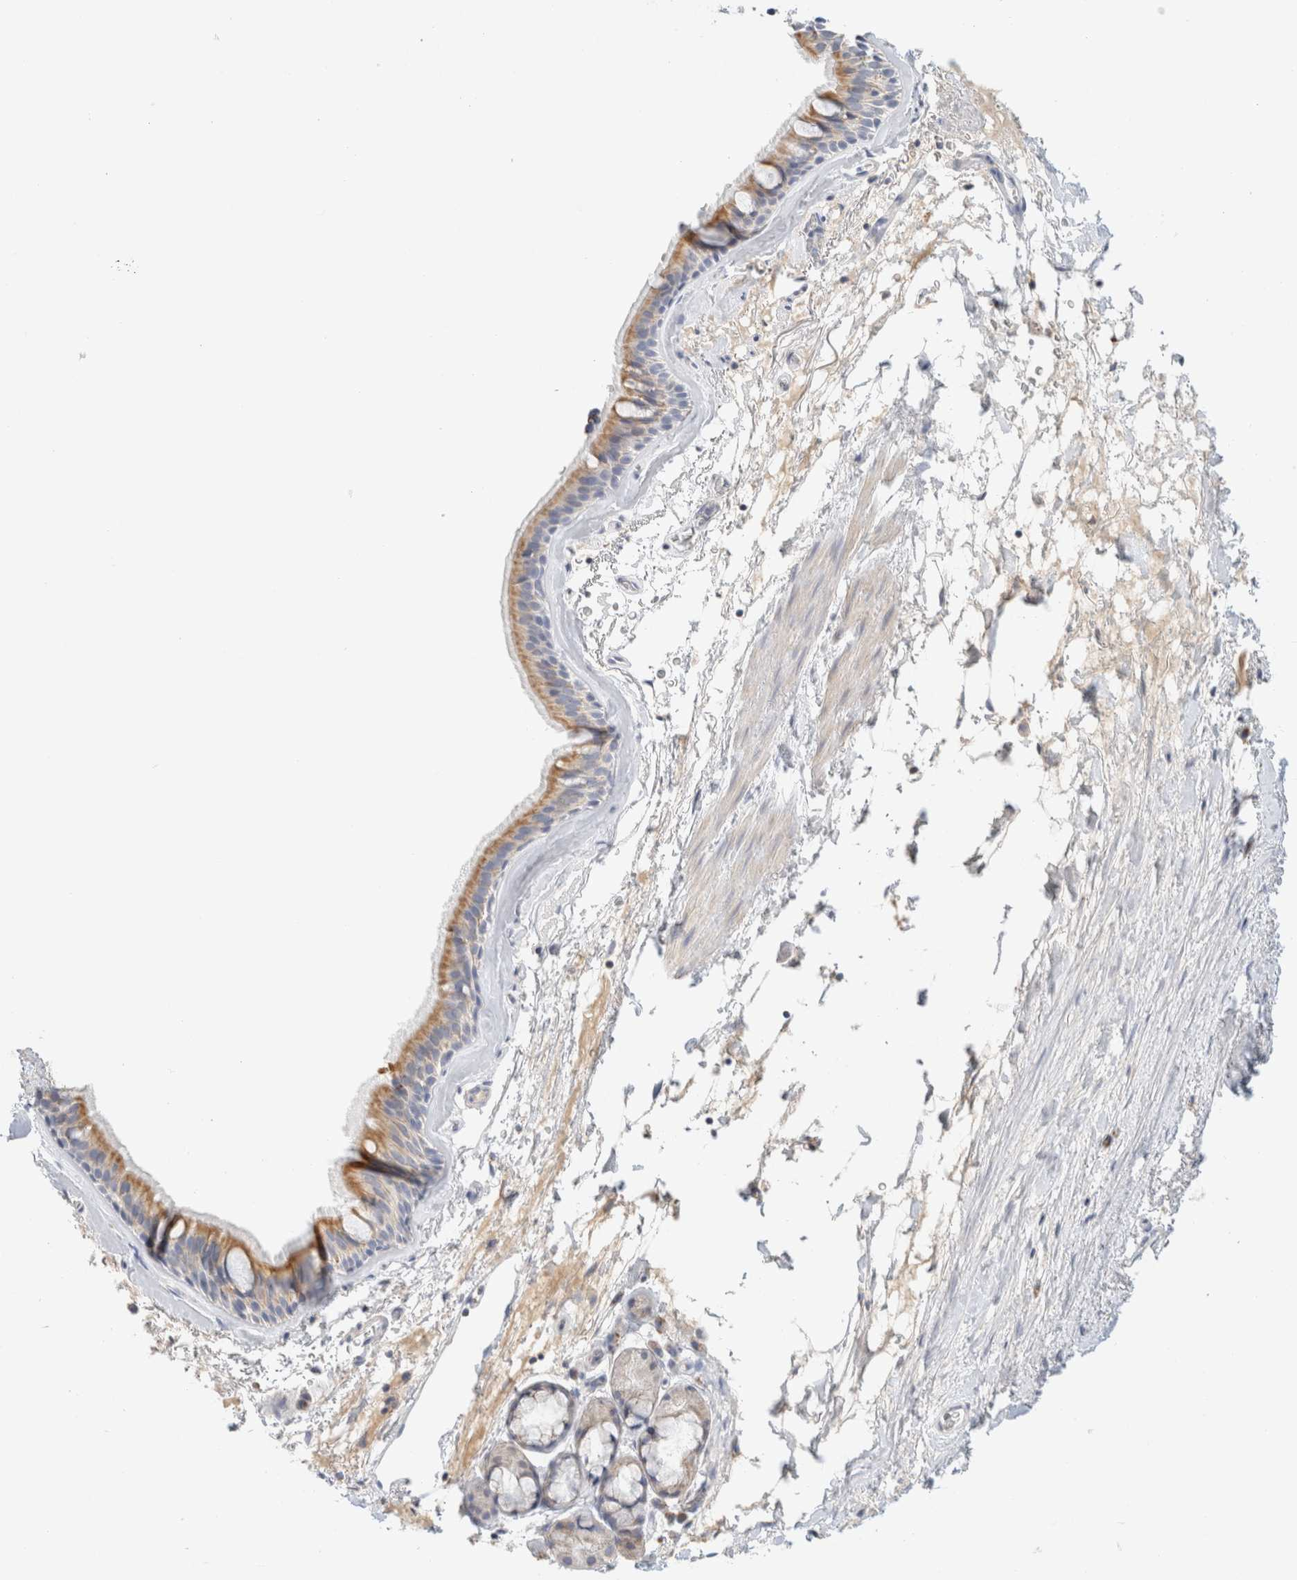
{"staining": {"intensity": "moderate", "quantity": ">75%", "location": "cytoplasmic/membranous"}, "tissue": "bronchus", "cell_type": "Respiratory epithelial cells", "image_type": "normal", "snomed": [{"axis": "morphology", "description": "Normal tissue, NOS"}, {"axis": "topography", "description": "Cartilage tissue"}], "caption": "Normal bronchus reveals moderate cytoplasmic/membranous staining in about >75% of respiratory epithelial cells The staining was performed using DAB (3,3'-diaminobenzidine), with brown indicating positive protein expression. Nuclei are stained blue with hematoxylin..", "gene": "HDHD3", "patient": {"sex": "female", "age": 63}}